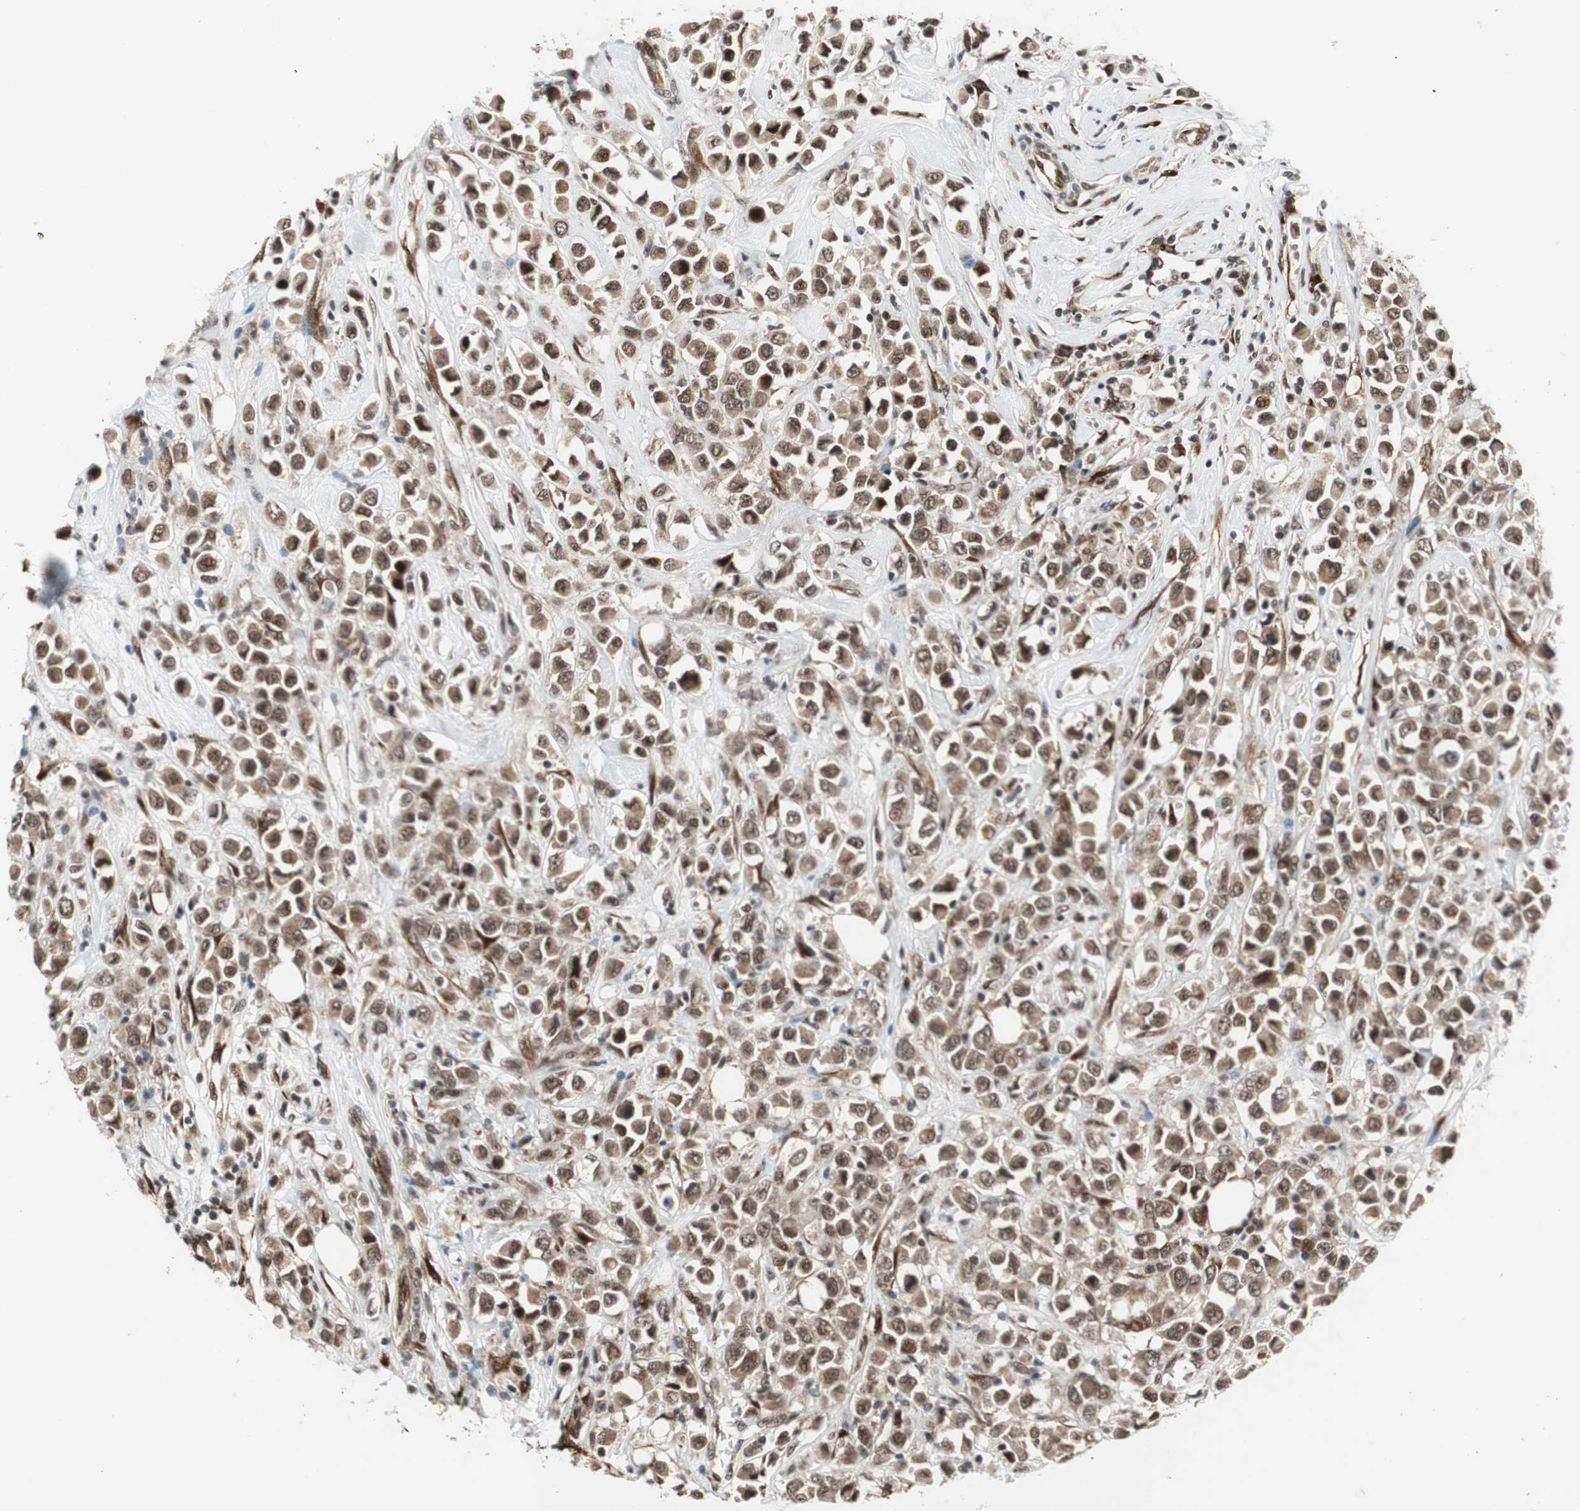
{"staining": {"intensity": "moderate", "quantity": ">75%", "location": "cytoplasmic/membranous,nuclear"}, "tissue": "breast cancer", "cell_type": "Tumor cells", "image_type": "cancer", "snomed": [{"axis": "morphology", "description": "Duct carcinoma"}, {"axis": "topography", "description": "Breast"}], "caption": "IHC photomicrograph of breast infiltrating ductal carcinoma stained for a protein (brown), which shows medium levels of moderate cytoplasmic/membranous and nuclear positivity in about >75% of tumor cells.", "gene": "TCF12", "patient": {"sex": "female", "age": 61}}